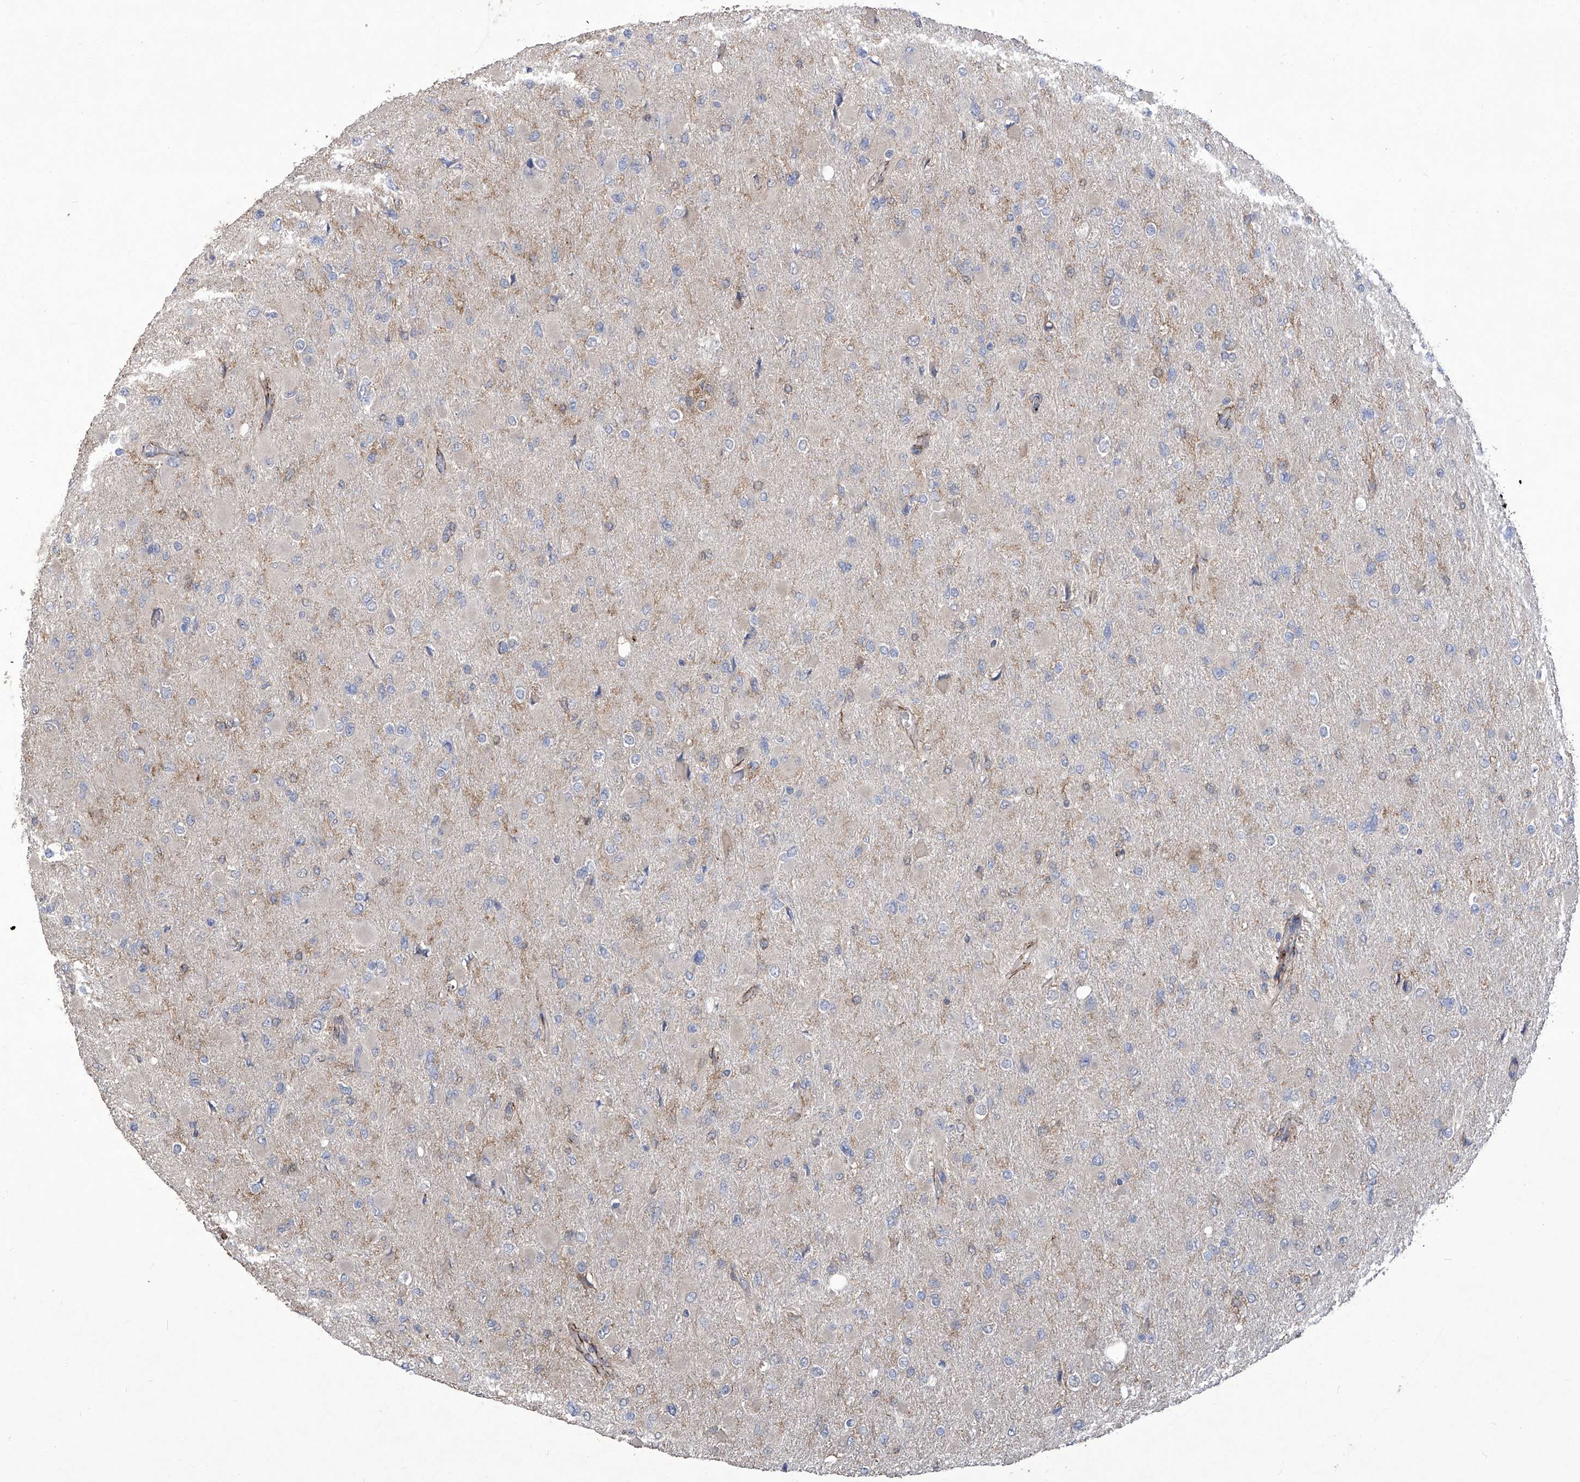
{"staining": {"intensity": "negative", "quantity": "none", "location": "none"}, "tissue": "glioma", "cell_type": "Tumor cells", "image_type": "cancer", "snomed": [{"axis": "morphology", "description": "Glioma, malignant, High grade"}, {"axis": "topography", "description": "Cerebral cortex"}], "caption": "Image shows no protein positivity in tumor cells of high-grade glioma (malignant) tissue.", "gene": "TXNIP", "patient": {"sex": "female", "age": 36}}